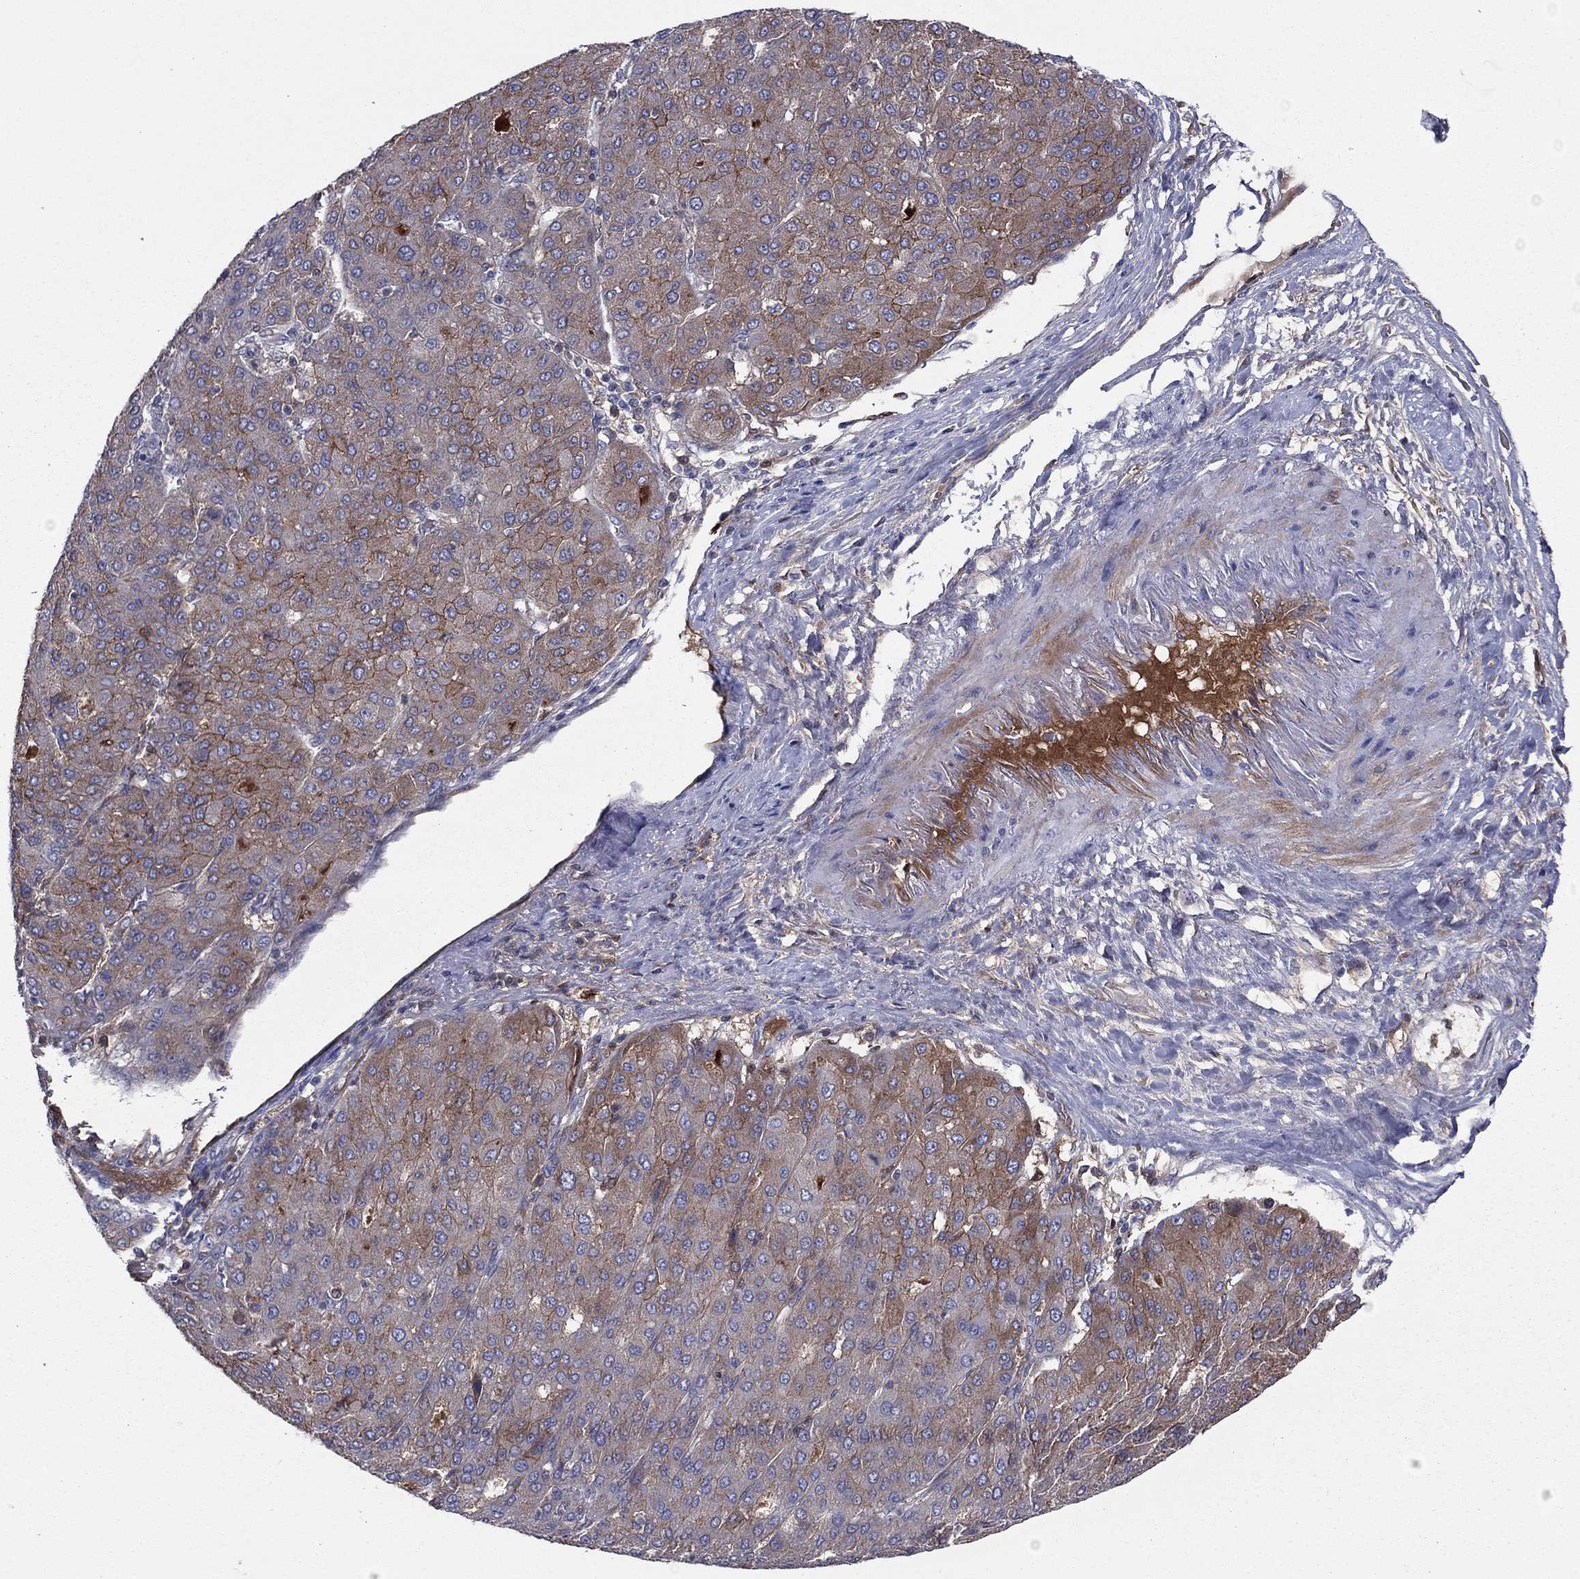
{"staining": {"intensity": "moderate", "quantity": "25%-75%", "location": "cytoplasmic/membranous"}, "tissue": "liver cancer", "cell_type": "Tumor cells", "image_type": "cancer", "snomed": [{"axis": "morphology", "description": "Carcinoma, Hepatocellular, NOS"}, {"axis": "topography", "description": "Liver"}], "caption": "DAB (3,3'-diaminobenzidine) immunohistochemical staining of human hepatocellular carcinoma (liver) exhibits moderate cytoplasmic/membranous protein positivity in about 25%-75% of tumor cells.", "gene": "HPX", "patient": {"sex": "male", "age": 65}}